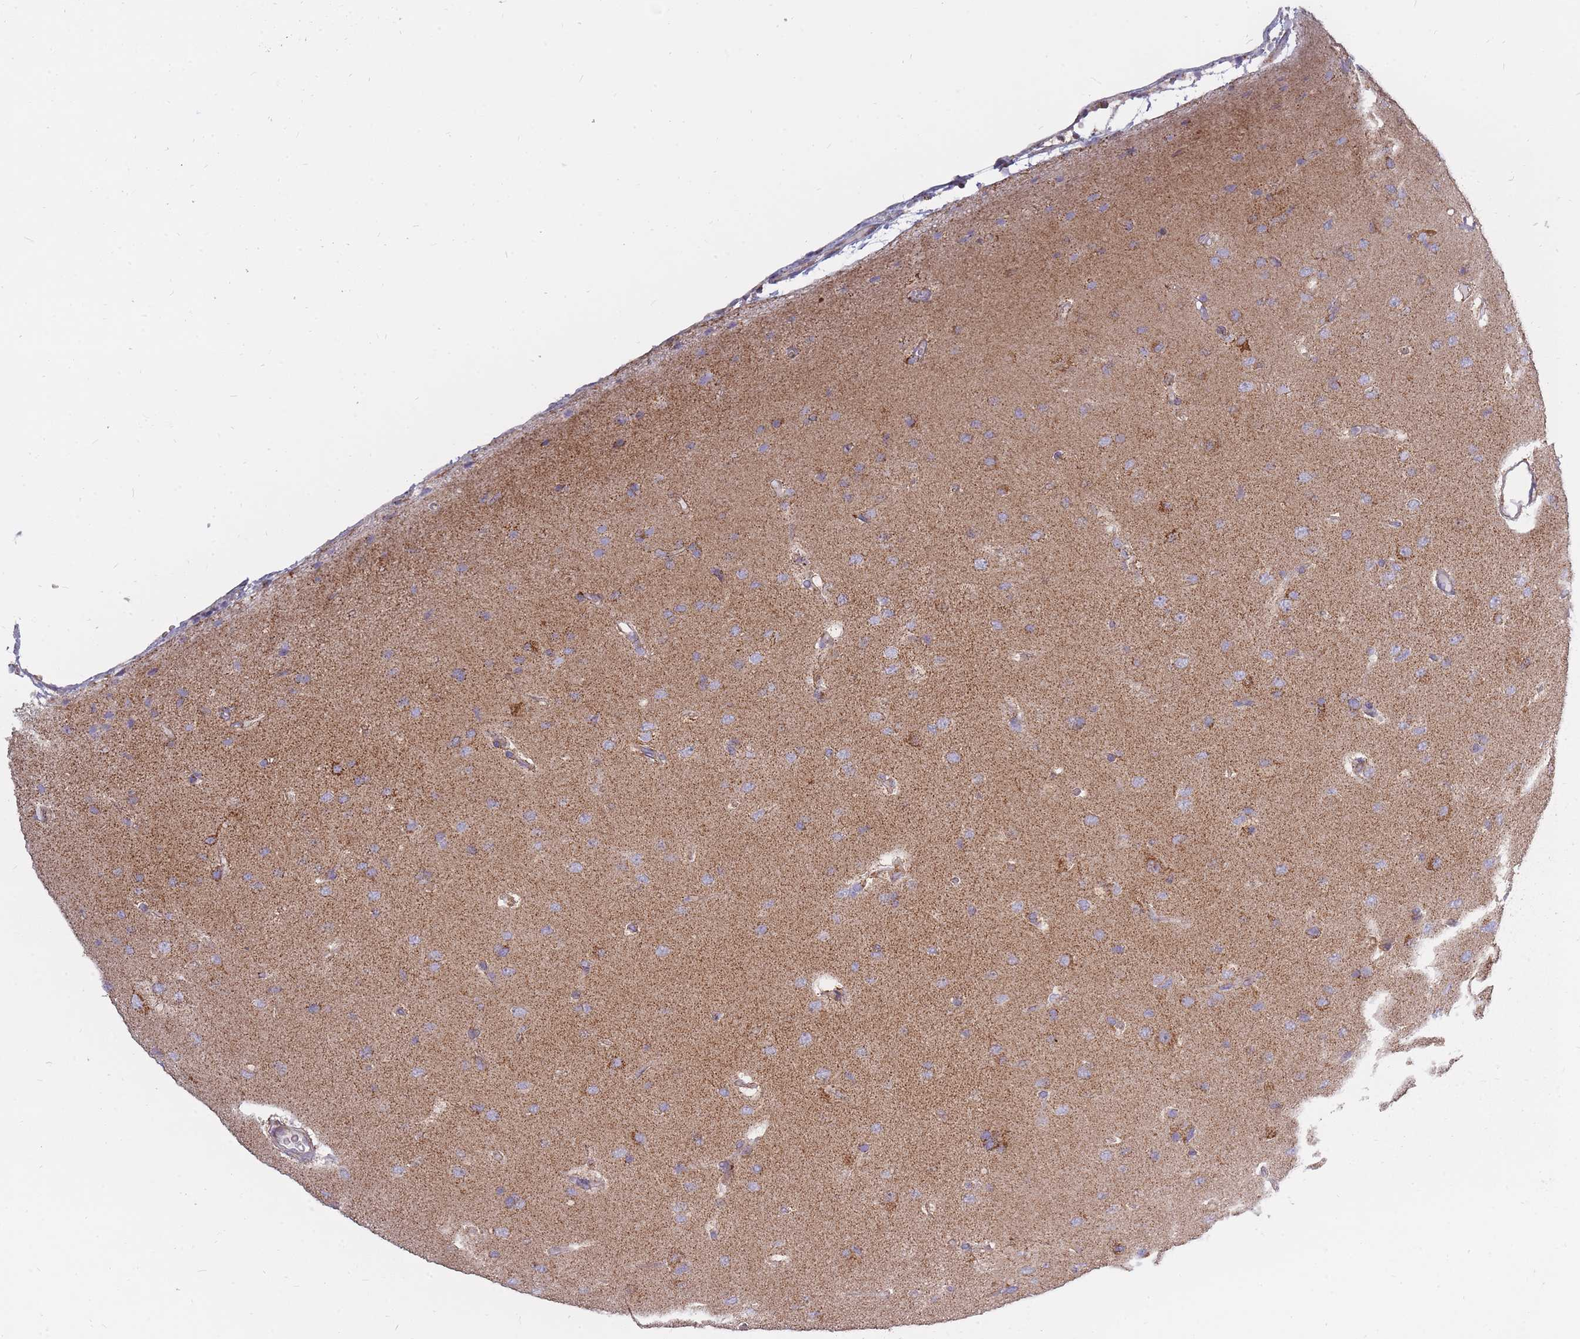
{"staining": {"intensity": "moderate", "quantity": ">75%", "location": "cytoplasmic/membranous"}, "tissue": "glioma", "cell_type": "Tumor cells", "image_type": "cancer", "snomed": [{"axis": "morphology", "description": "Glioma, malignant, High grade"}, {"axis": "topography", "description": "Brain"}], "caption": "Human glioma stained with a protein marker reveals moderate staining in tumor cells.", "gene": "ALKBH4", "patient": {"sex": "male", "age": 77}}